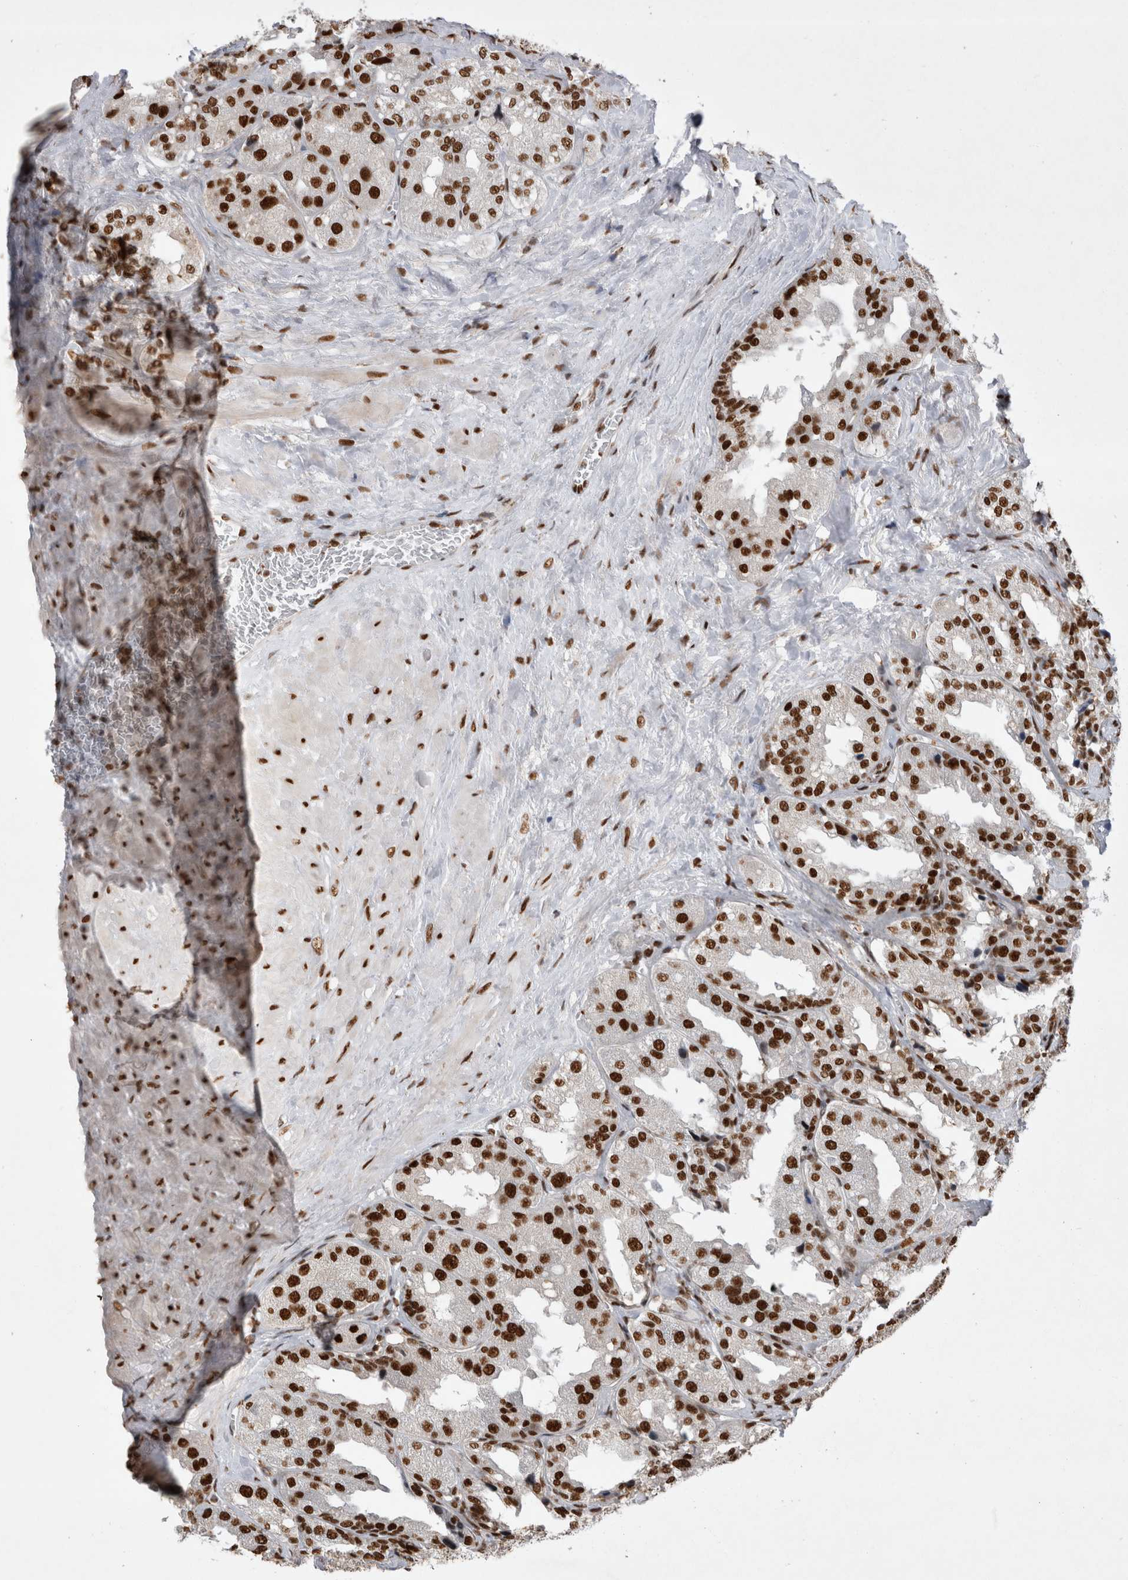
{"staining": {"intensity": "strong", "quantity": ">75%", "location": "cytoplasmic/membranous,nuclear"}, "tissue": "seminal vesicle", "cell_type": "Glandular cells", "image_type": "normal", "snomed": [{"axis": "morphology", "description": "Normal tissue, NOS"}, {"axis": "topography", "description": "Prostate"}, {"axis": "topography", "description": "Seminal veicle"}], "caption": "Strong cytoplasmic/membranous,nuclear staining for a protein is identified in about >75% of glandular cells of benign seminal vesicle using immunohistochemistry (IHC).", "gene": "EYA2", "patient": {"sex": "male", "age": 51}}